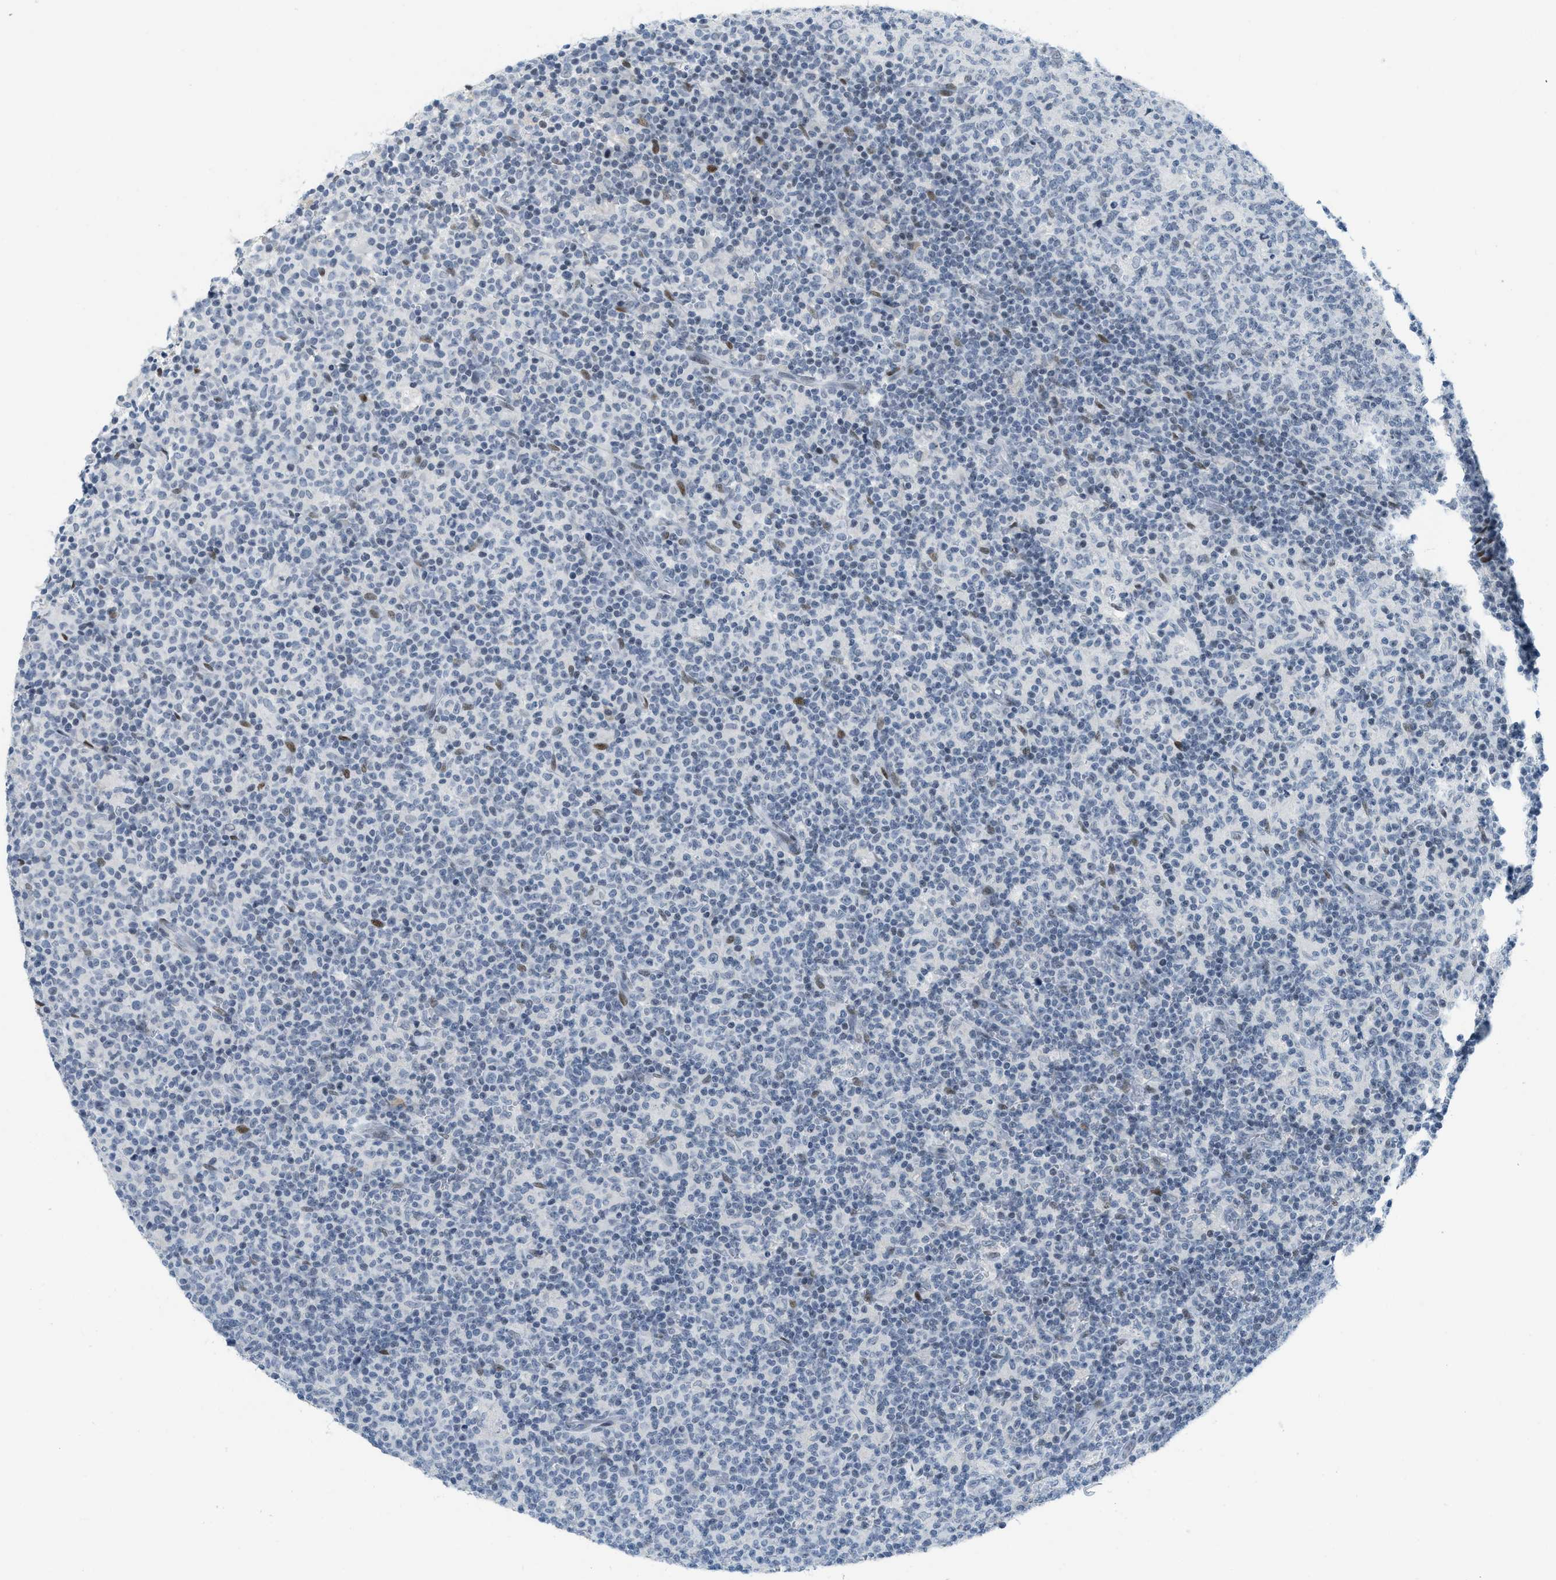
{"staining": {"intensity": "negative", "quantity": "none", "location": "none"}, "tissue": "lymph node", "cell_type": "Germinal center cells", "image_type": "normal", "snomed": [{"axis": "morphology", "description": "Normal tissue, NOS"}, {"axis": "morphology", "description": "Inflammation, NOS"}, {"axis": "topography", "description": "Lymph node"}], "caption": "DAB (3,3'-diaminobenzidine) immunohistochemical staining of unremarkable human lymph node reveals no significant staining in germinal center cells. The staining was performed using DAB (3,3'-diaminobenzidine) to visualize the protein expression in brown, while the nuclei were stained in blue with hematoxylin (Magnification: 20x).", "gene": "PBX1", "patient": {"sex": "male", "age": 55}}